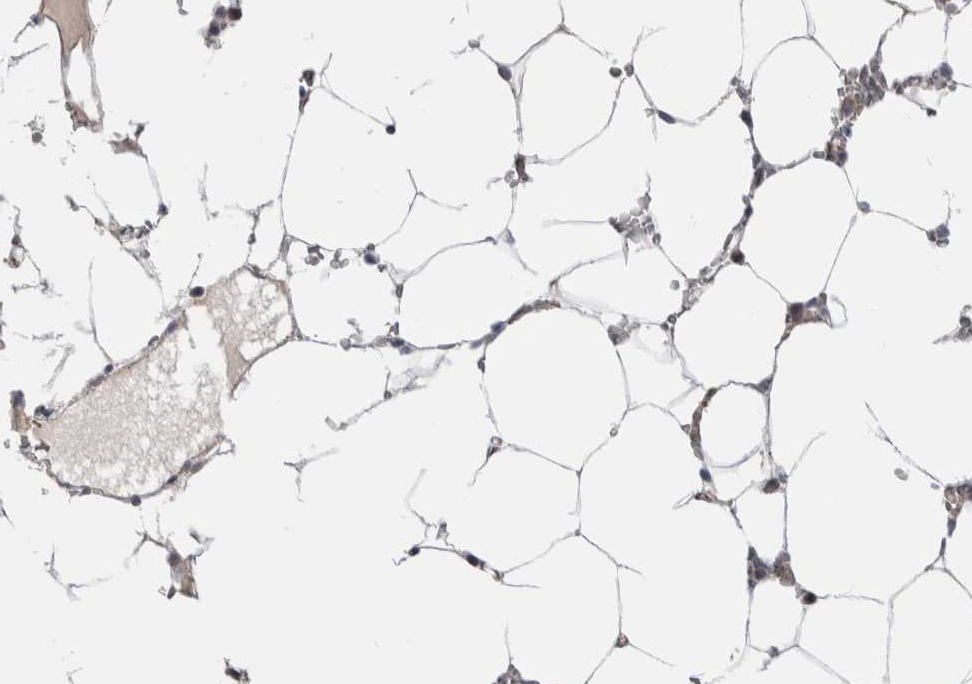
{"staining": {"intensity": "weak", "quantity": "<25%", "location": "nuclear"}, "tissue": "bone marrow", "cell_type": "Hematopoietic cells", "image_type": "normal", "snomed": [{"axis": "morphology", "description": "Normal tissue, NOS"}, {"axis": "topography", "description": "Bone marrow"}], "caption": "The histopathology image demonstrates no significant positivity in hematopoietic cells of bone marrow. Brightfield microscopy of immunohistochemistry stained with DAB (3,3'-diaminobenzidine) (brown) and hematoxylin (blue), captured at high magnification.", "gene": "ZBTB49", "patient": {"sex": "male", "age": 70}}